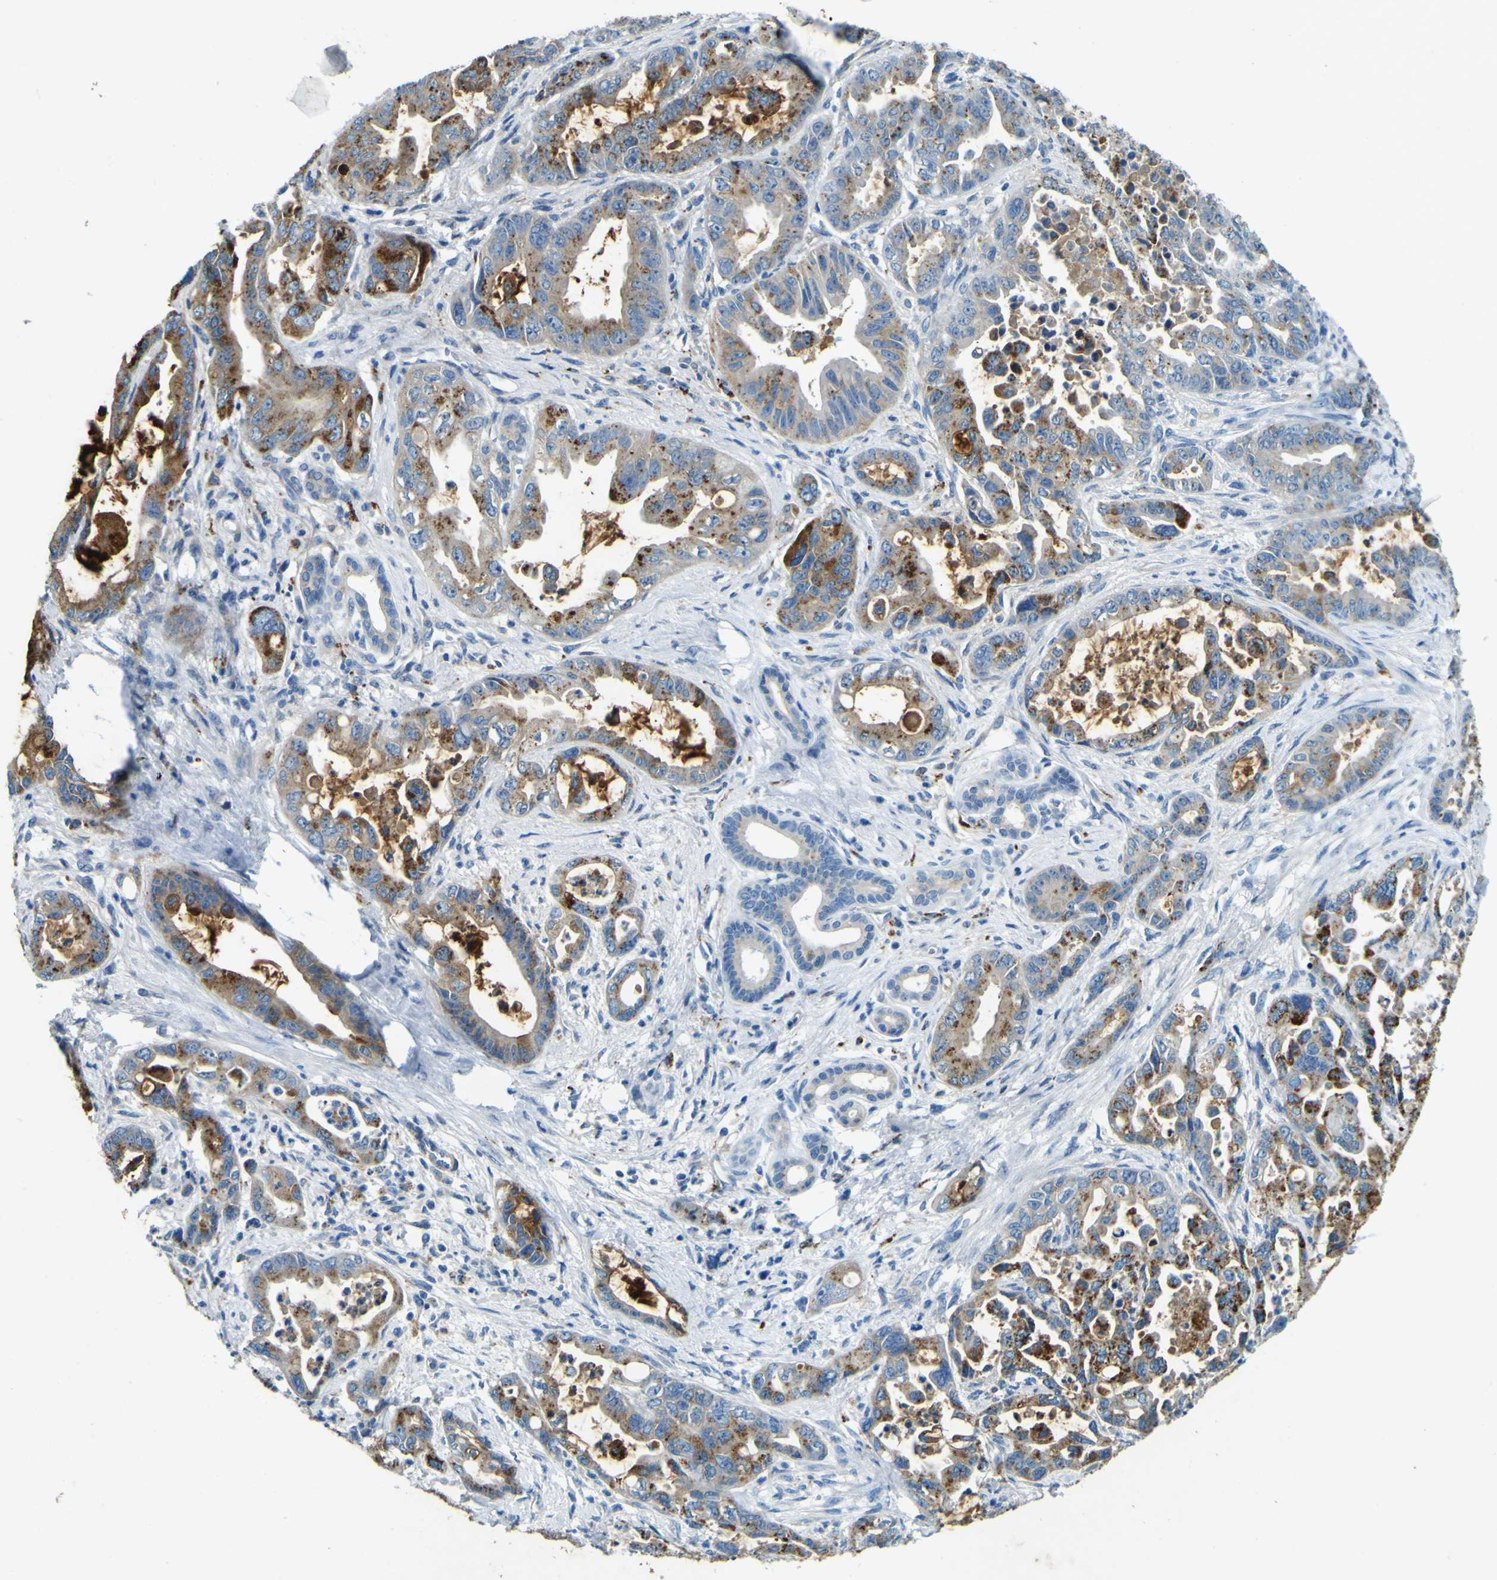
{"staining": {"intensity": "moderate", "quantity": ">75%", "location": "cytoplasmic/membranous"}, "tissue": "pancreatic cancer", "cell_type": "Tumor cells", "image_type": "cancer", "snomed": [{"axis": "morphology", "description": "Adenocarcinoma, NOS"}, {"axis": "topography", "description": "Pancreas"}], "caption": "This is an image of immunohistochemistry staining of pancreatic adenocarcinoma, which shows moderate staining in the cytoplasmic/membranous of tumor cells.", "gene": "PDE9A", "patient": {"sex": "male", "age": 70}}